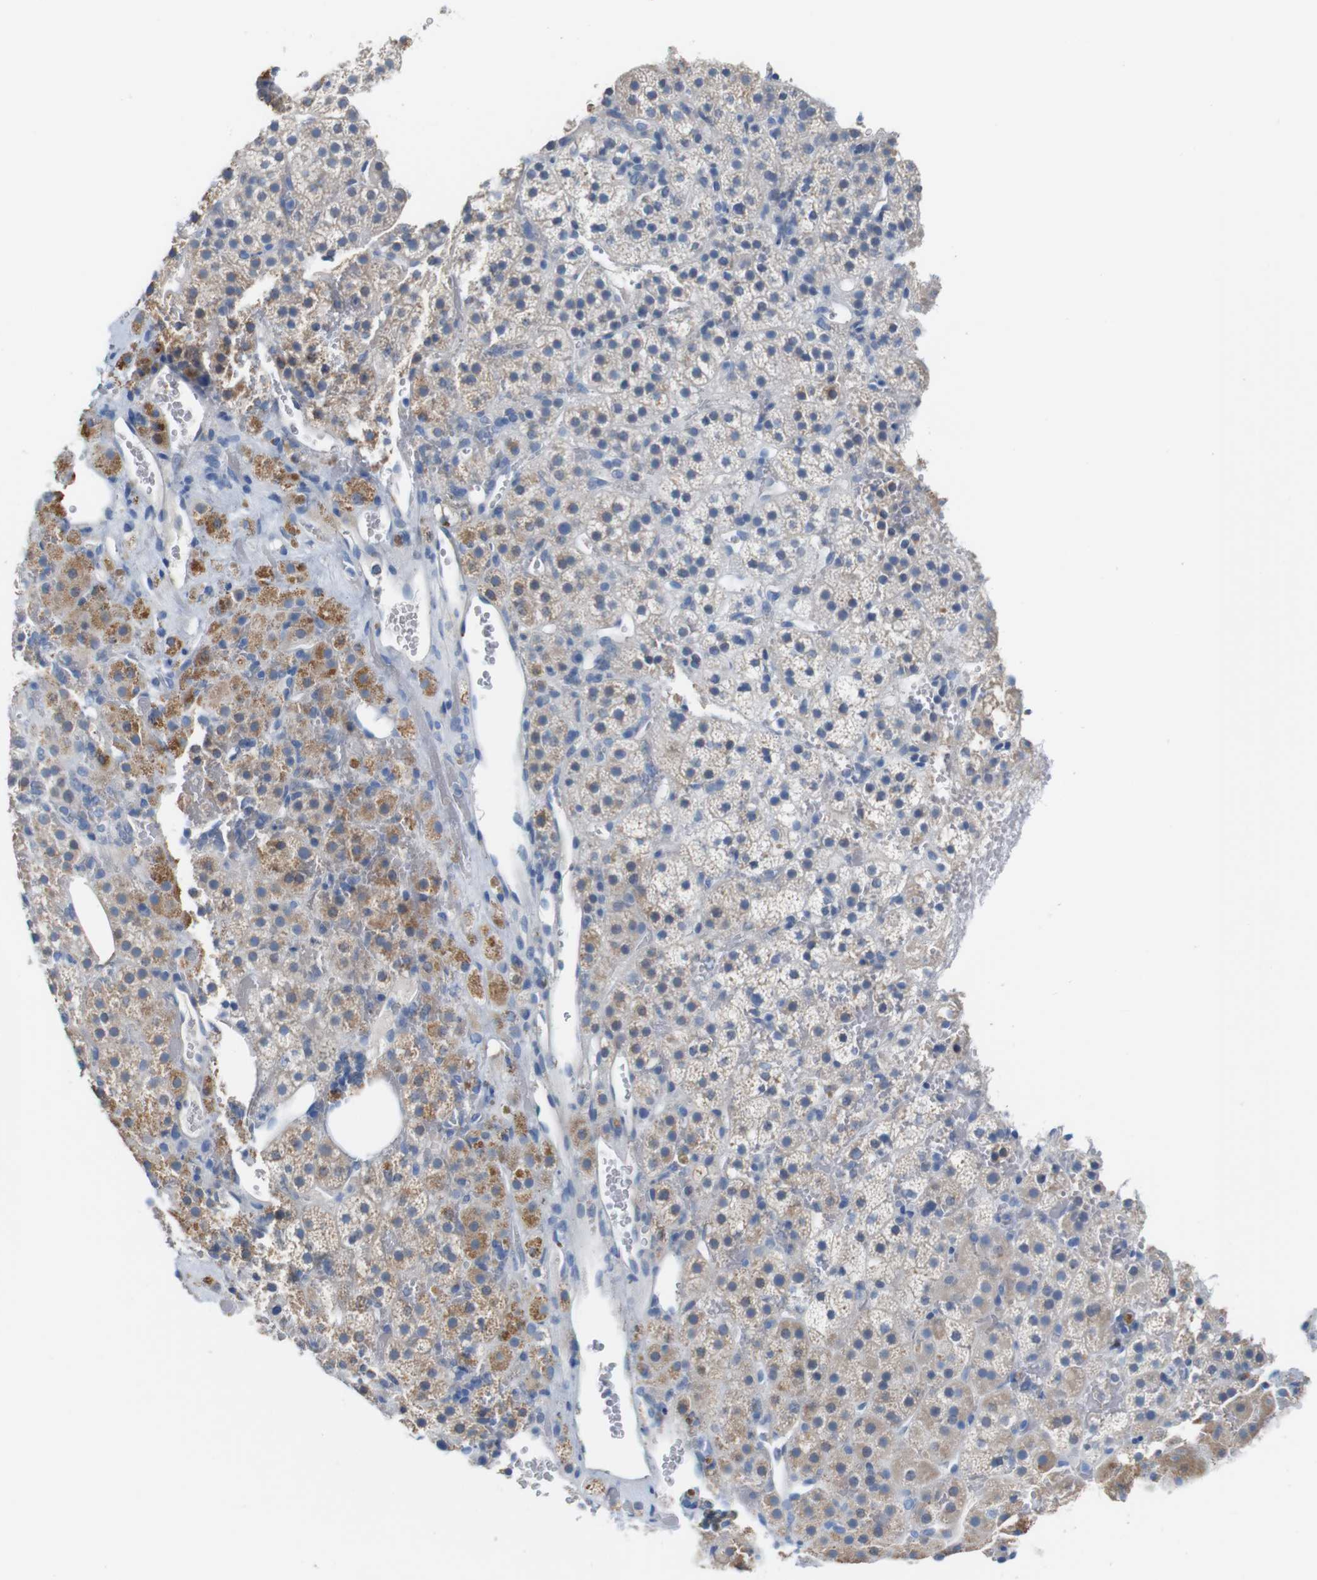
{"staining": {"intensity": "moderate", "quantity": "<25%", "location": "cytoplasmic/membranous"}, "tissue": "adrenal gland", "cell_type": "Glandular cells", "image_type": "normal", "snomed": [{"axis": "morphology", "description": "Normal tissue, NOS"}, {"axis": "topography", "description": "Adrenal gland"}], "caption": "Immunohistochemical staining of normal adrenal gland reveals <25% levels of moderate cytoplasmic/membranous protein positivity in about <25% of glandular cells. (brown staining indicates protein expression, while blue staining denotes nuclei).", "gene": "IGSF8", "patient": {"sex": "female", "age": 59}}